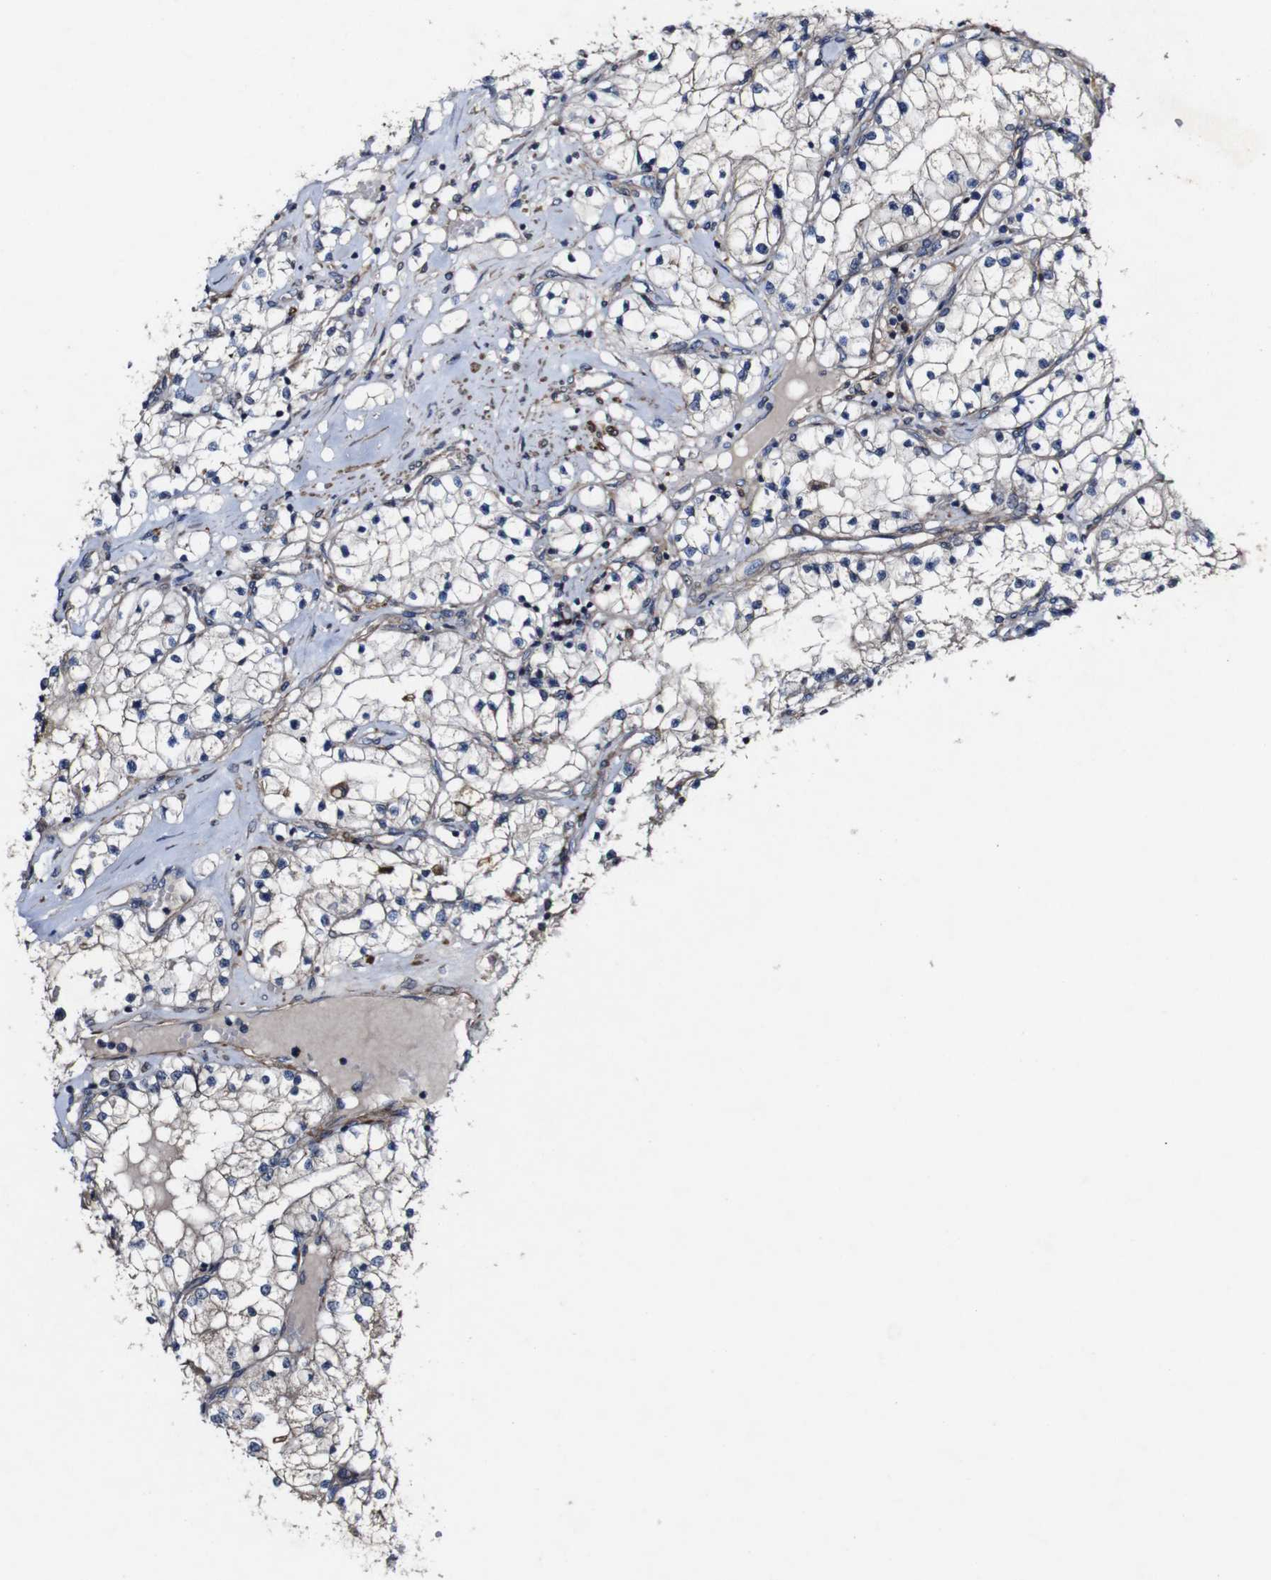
{"staining": {"intensity": "negative", "quantity": "none", "location": "none"}, "tissue": "renal cancer", "cell_type": "Tumor cells", "image_type": "cancer", "snomed": [{"axis": "morphology", "description": "Adenocarcinoma, NOS"}, {"axis": "topography", "description": "Kidney"}], "caption": "This photomicrograph is of renal adenocarcinoma stained with immunohistochemistry to label a protein in brown with the nuclei are counter-stained blue. There is no expression in tumor cells.", "gene": "GSDME", "patient": {"sex": "male", "age": 68}}